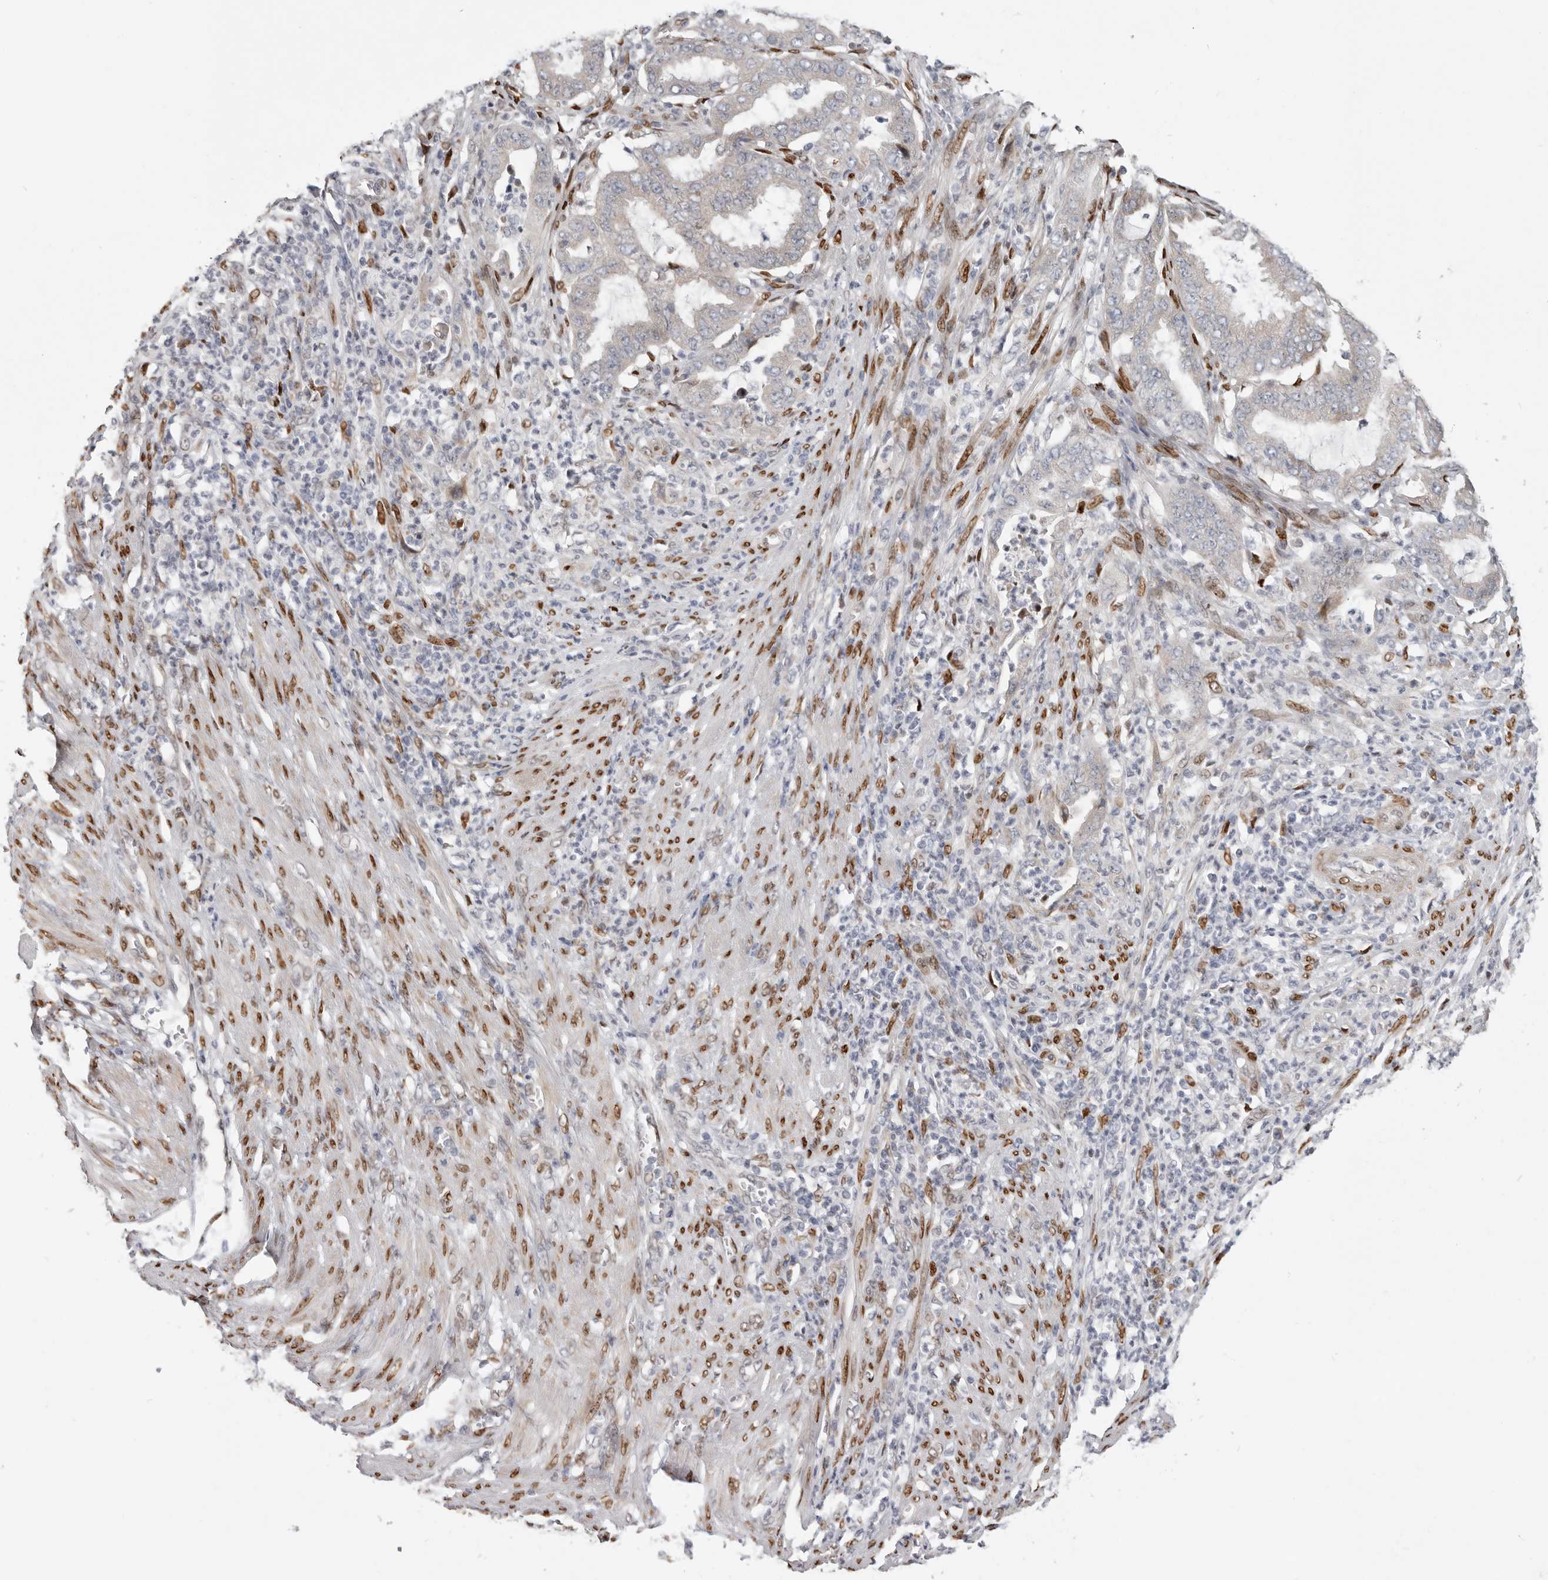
{"staining": {"intensity": "weak", "quantity": "<25%", "location": "cytoplasmic/membranous"}, "tissue": "endometrial cancer", "cell_type": "Tumor cells", "image_type": "cancer", "snomed": [{"axis": "morphology", "description": "Adenocarcinoma, NOS"}, {"axis": "topography", "description": "Endometrium"}], "caption": "DAB immunohistochemical staining of endometrial cancer (adenocarcinoma) demonstrates no significant expression in tumor cells.", "gene": "SRP19", "patient": {"sex": "female", "age": 51}}